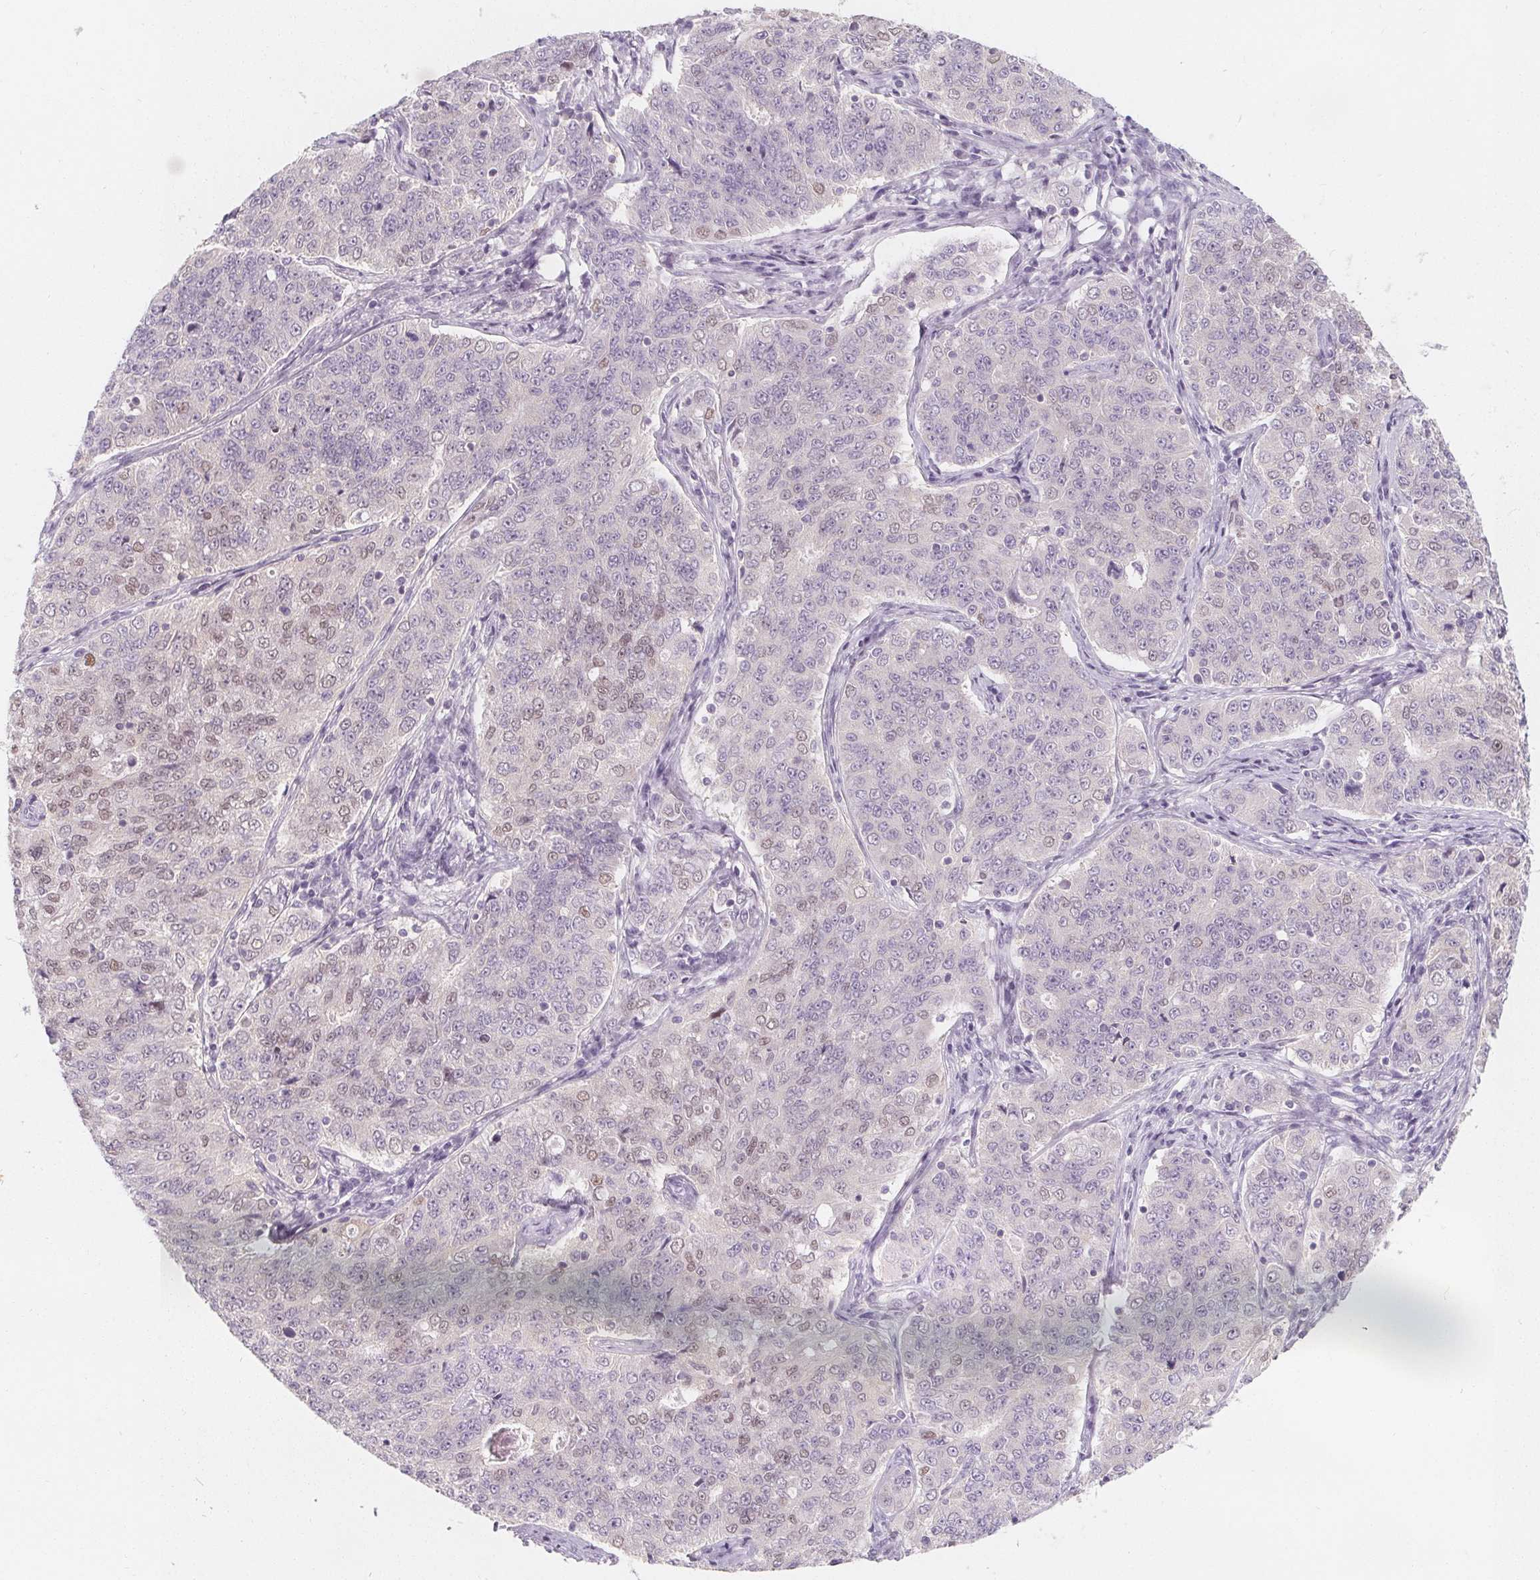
{"staining": {"intensity": "weak", "quantity": "<25%", "location": "nuclear"}, "tissue": "endometrial cancer", "cell_type": "Tumor cells", "image_type": "cancer", "snomed": [{"axis": "morphology", "description": "Adenocarcinoma, NOS"}, {"axis": "topography", "description": "Endometrium"}], "caption": "There is no significant staining in tumor cells of endometrial cancer.", "gene": "UGP2", "patient": {"sex": "female", "age": 43}}